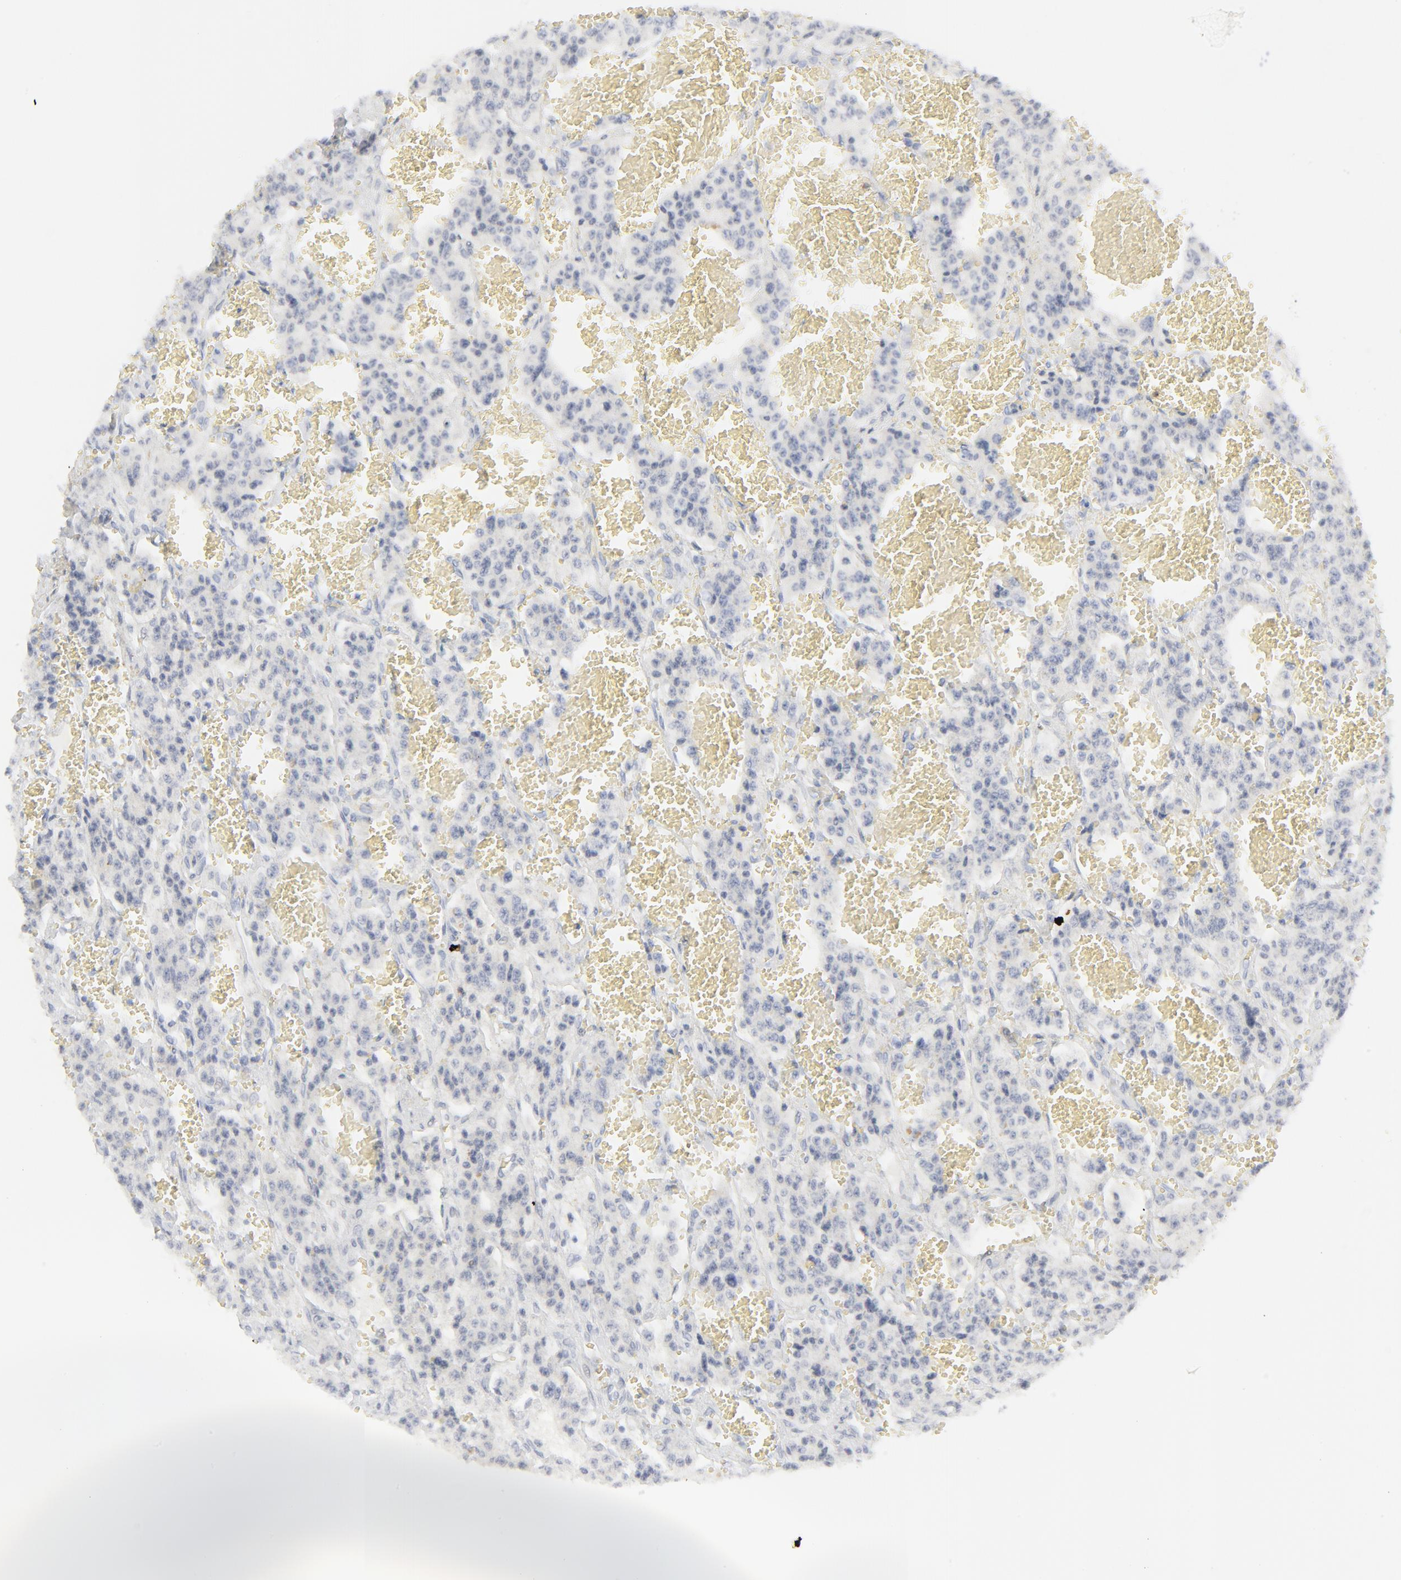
{"staining": {"intensity": "negative", "quantity": "none", "location": "none"}, "tissue": "carcinoid", "cell_type": "Tumor cells", "image_type": "cancer", "snomed": [{"axis": "morphology", "description": "Carcinoid, malignant, NOS"}, {"axis": "topography", "description": "Small intestine"}], "caption": "IHC histopathology image of human carcinoid stained for a protein (brown), which exhibits no positivity in tumor cells. (DAB (3,3'-diaminobenzidine) immunohistochemistry (IHC) with hematoxylin counter stain).", "gene": "CCR7", "patient": {"sex": "male", "age": 52}}